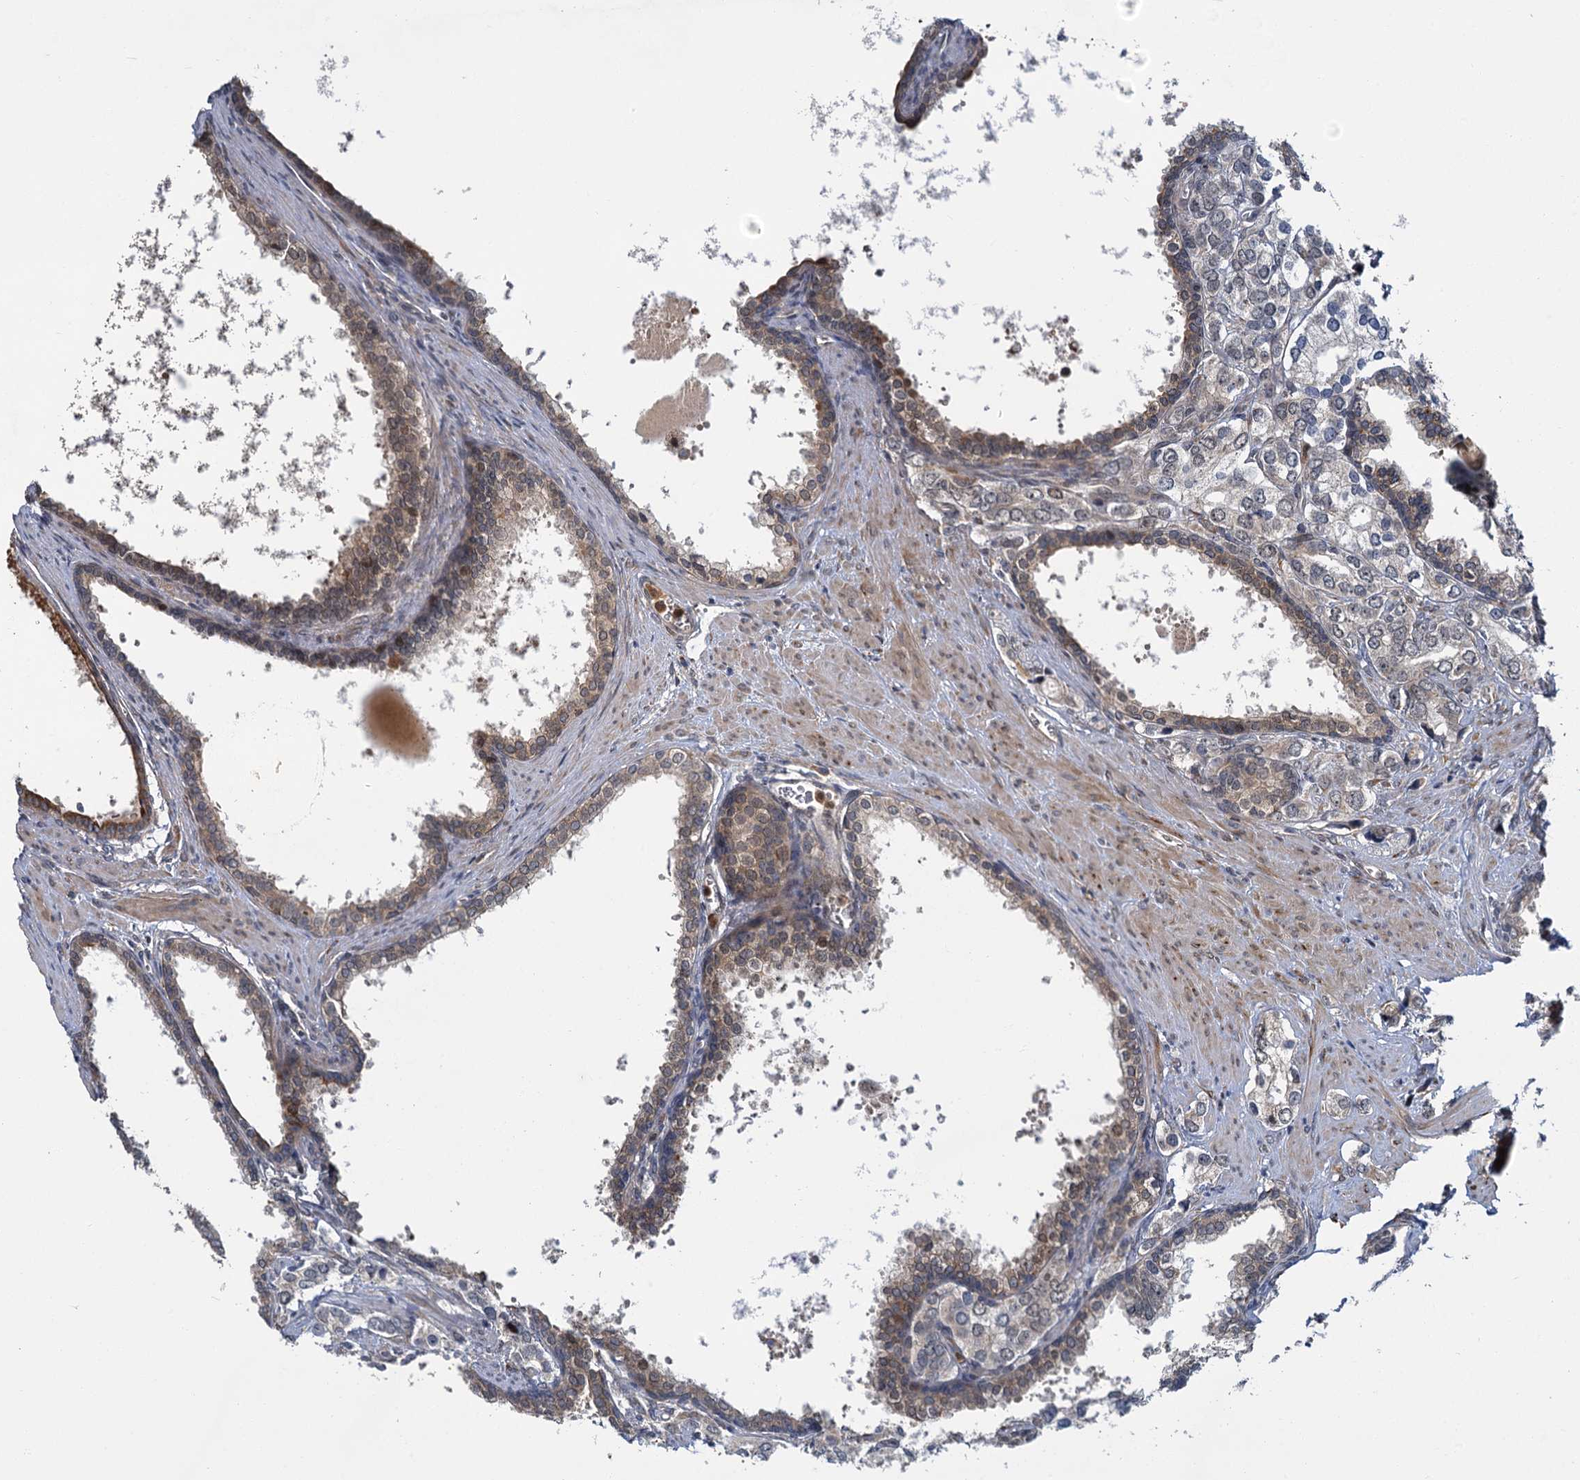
{"staining": {"intensity": "negative", "quantity": "none", "location": "none"}, "tissue": "prostate cancer", "cell_type": "Tumor cells", "image_type": "cancer", "snomed": [{"axis": "morphology", "description": "Adenocarcinoma, High grade"}, {"axis": "topography", "description": "Prostate"}], "caption": "Tumor cells are negative for protein expression in human prostate adenocarcinoma (high-grade).", "gene": "APBA2", "patient": {"sex": "male", "age": 66}}